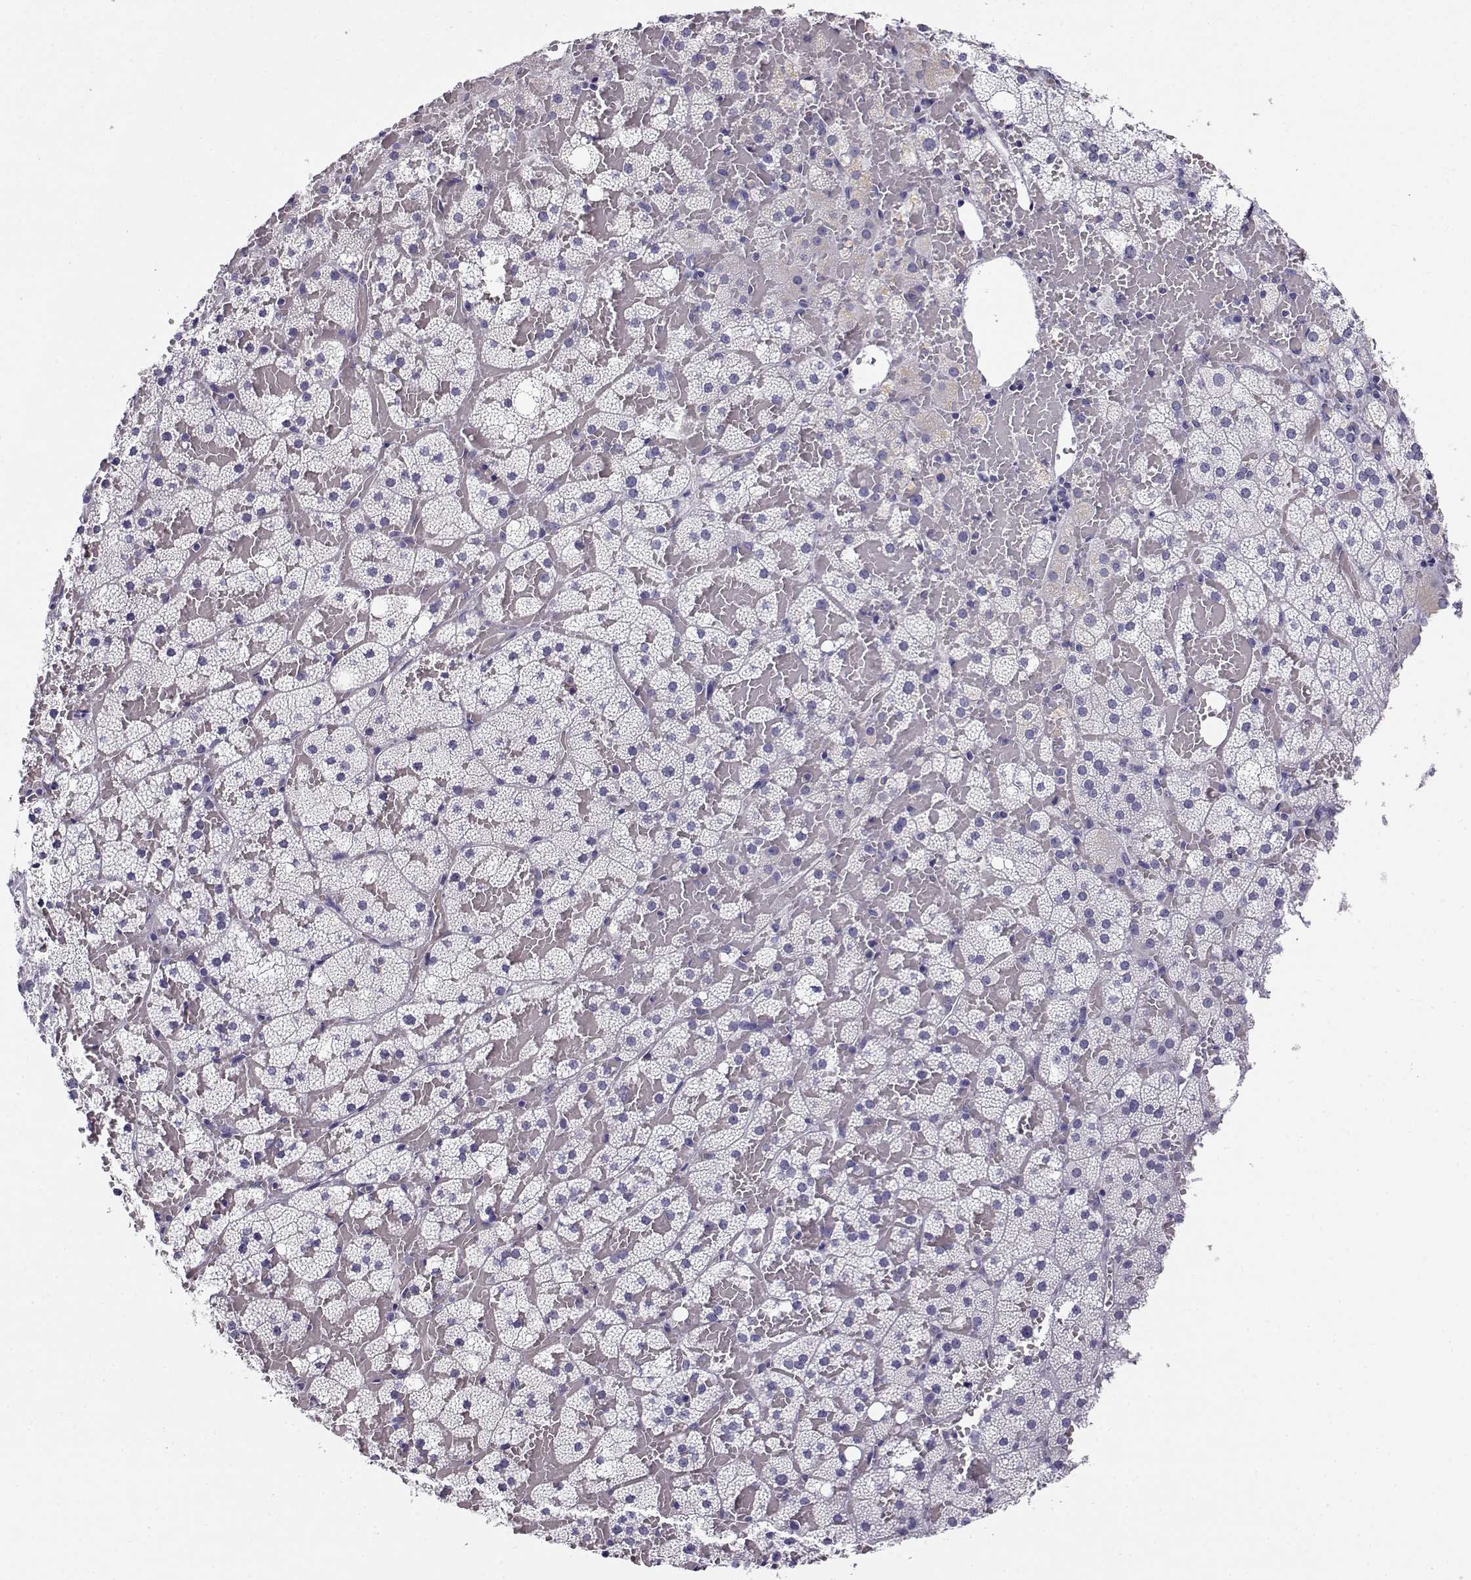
{"staining": {"intensity": "negative", "quantity": "none", "location": "none"}, "tissue": "adrenal gland", "cell_type": "Glandular cells", "image_type": "normal", "snomed": [{"axis": "morphology", "description": "Normal tissue, NOS"}, {"axis": "topography", "description": "Adrenal gland"}], "caption": "IHC image of benign adrenal gland: adrenal gland stained with DAB exhibits no significant protein staining in glandular cells. The staining is performed using DAB brown chromogen with nuclei counter-stained in using hematoxylin.", "gene": "CABS1", "patient": {"sex": "male", "age": 53}}